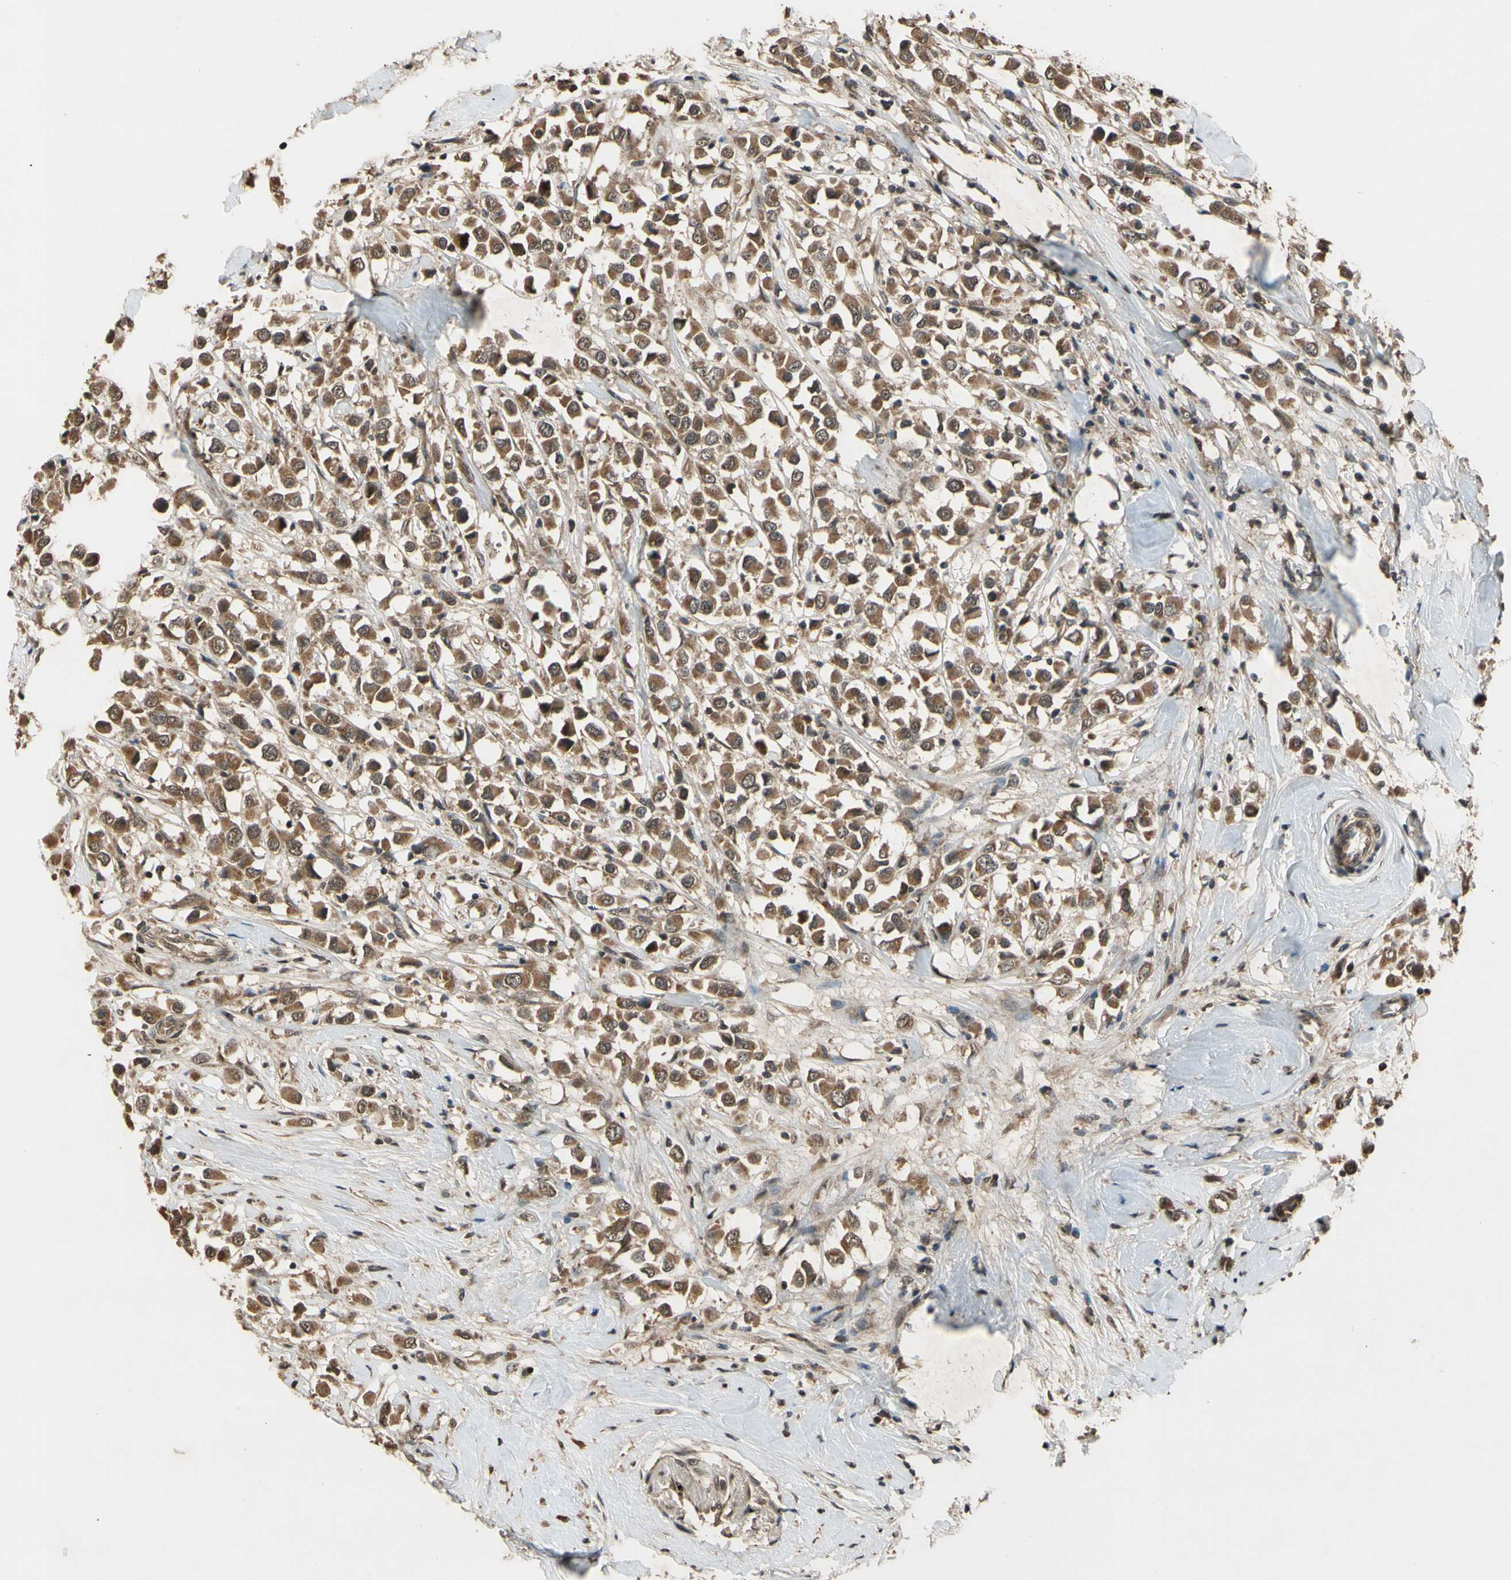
{"staining": {"intensity": "strong", "quantity": ">75%", "location": "cytoplasmic/membranous"}, "tissue": "breast cancer", "cell_type": "Tumor cells", "image_type": "cancer", "snomed": [{"axis": "morphology", "description": "Duct carcinoma"}, {"axis": "topography", "description": "Breast"}], "caption": "Immunohistochemistry image of neoplastic tissue: human breast infiltrating ductal carcinoma stained using IHC shows high levels of strong protein expression localized specifically in the cytoplasmic/membranous of tumor cells, appearing as a cytoplasmic/membranous brown color.", "gene": "TMEM230", "patient": {"sex": "female", "age": 61}}